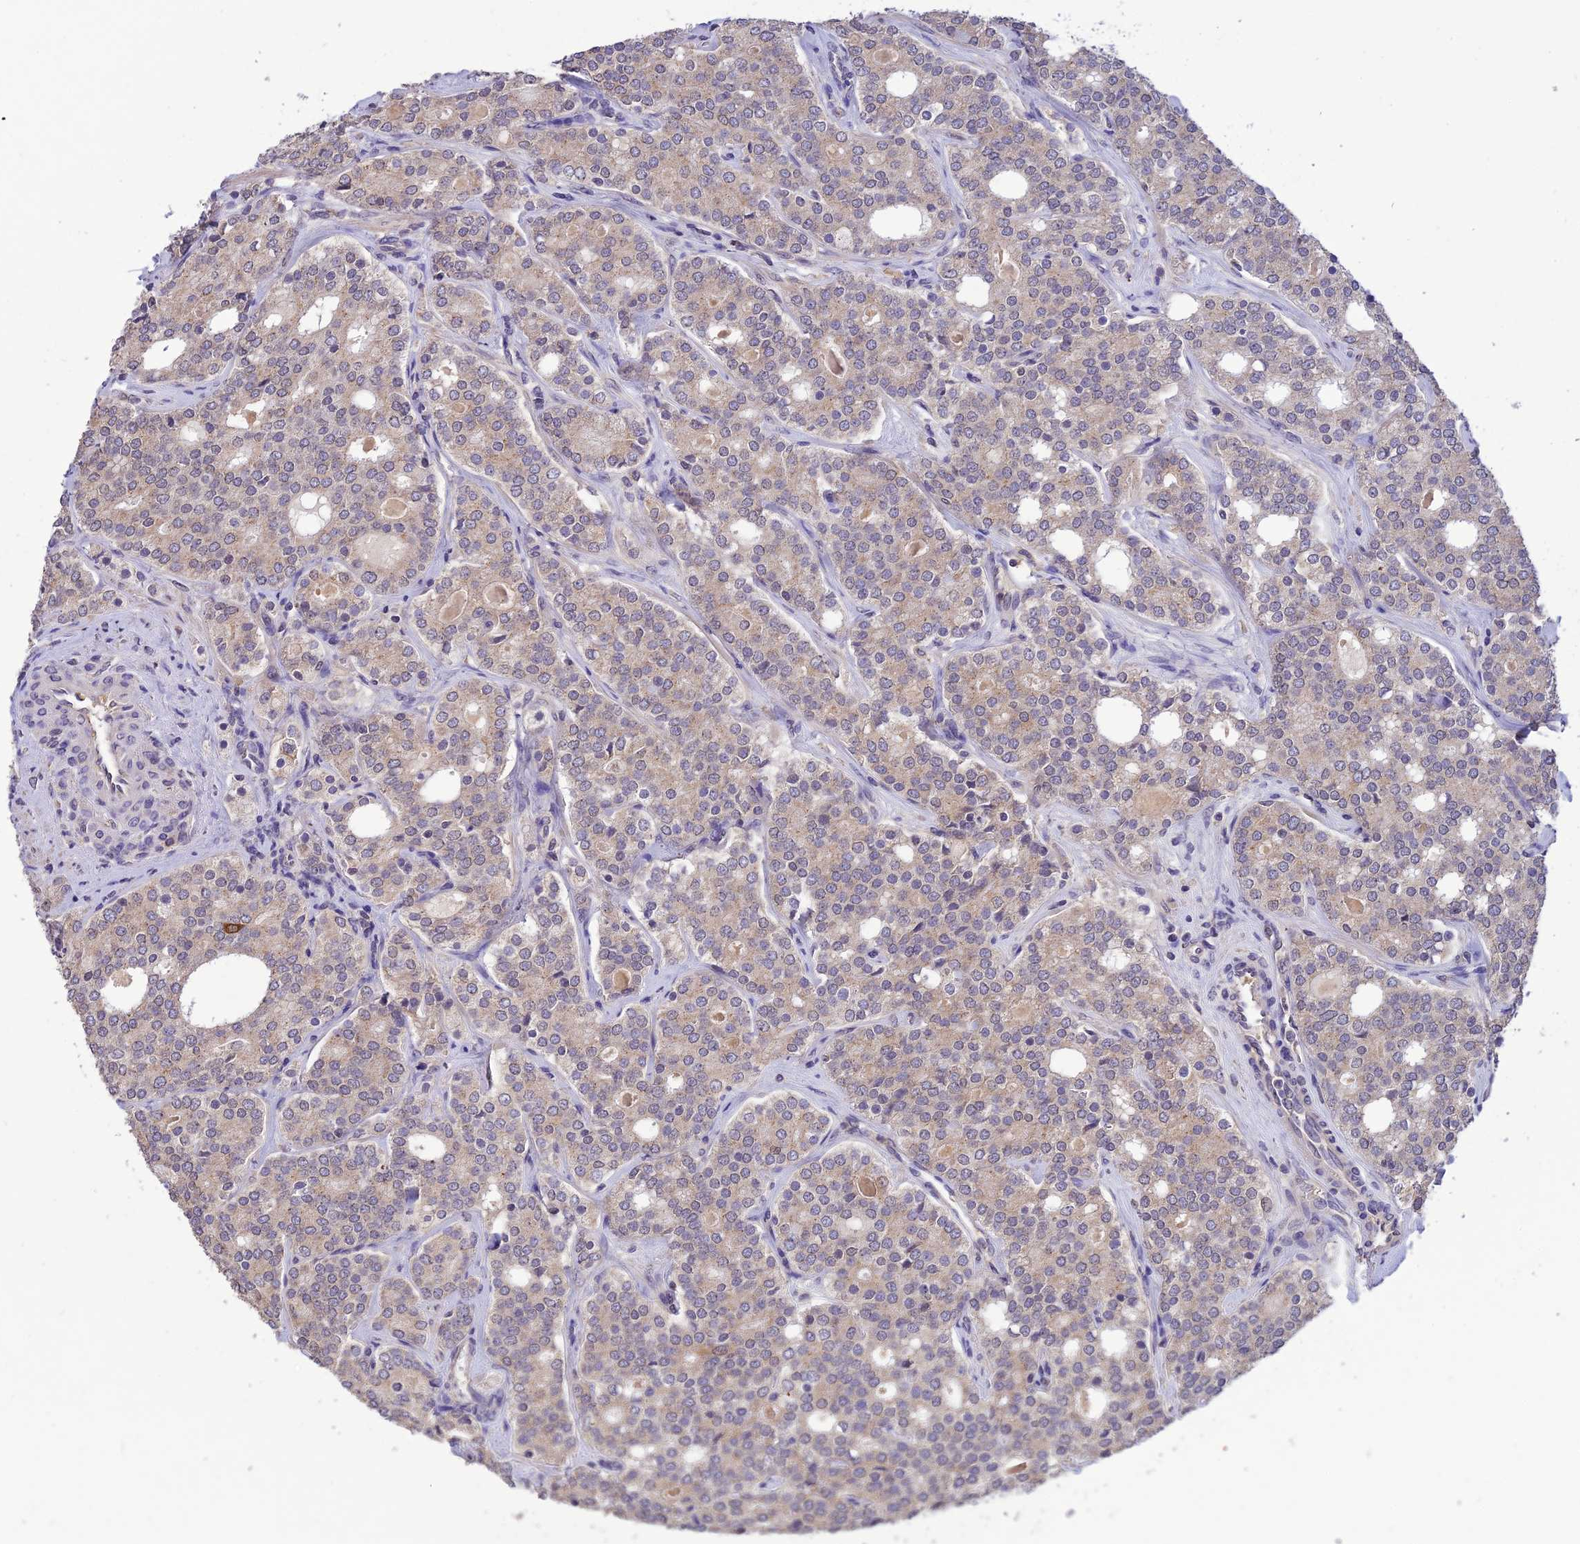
{"staining": {"intensity": "weak", "quantity": ">75%", "location": "cytoplasmic/membranous"}, "tissue": "prostate cancer", "cell_type": "Tumor cells", "image_type": "cancer", "snomed": [{"axis": "morphology", "description": "Adenocarcinoma, High grade"}, {"axis": "topography", "description": "Prostate"}], "caption": "Immunohistochemical staining of human prostate cancer displays weak cytoplasmic/membranous protein expression in approximately >75% of tumor cells.", "gene": "PGK1", "patient": {"sex": "male", "age": 64}}